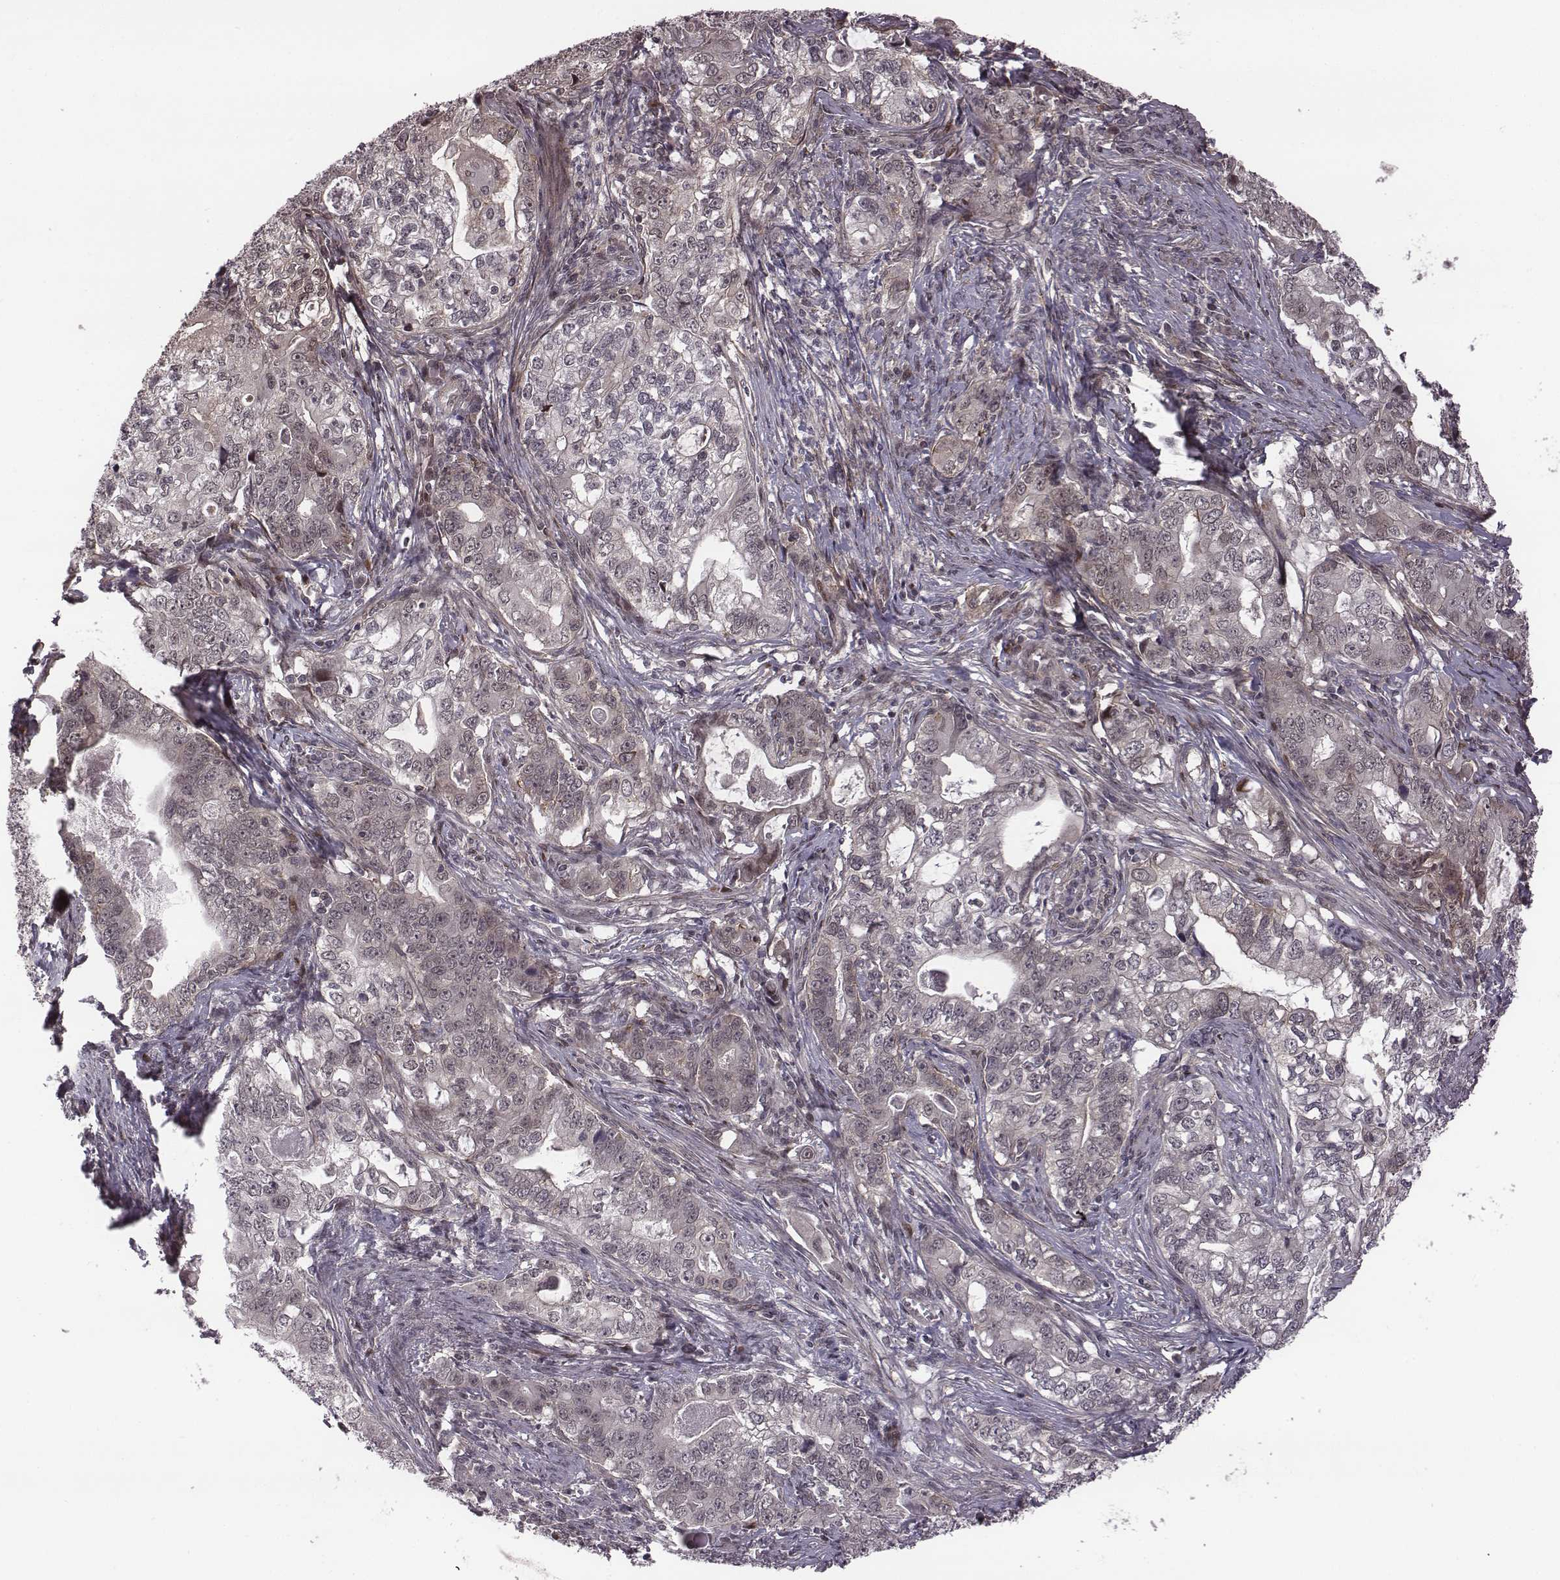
{"staining": {"intensity": "negative", "quantity": "none", "location": "none"}, "tissue": "stomach cancer", "cell_type": "Tumor cells", "image_type": "cancer", "snomed": [{"axis": "morphology", "description": "Adenocarcinoma, NOS"}, {"axis": "topography", "description": "Stomach, lower"}], "caption": "Human stomach cancer (adenocarcinoma) stained for a protein using immunohistochemistry shows no expression in tumor cells.", "gene": "RPL3", "patient": {"sex": "female", "age": 72}}